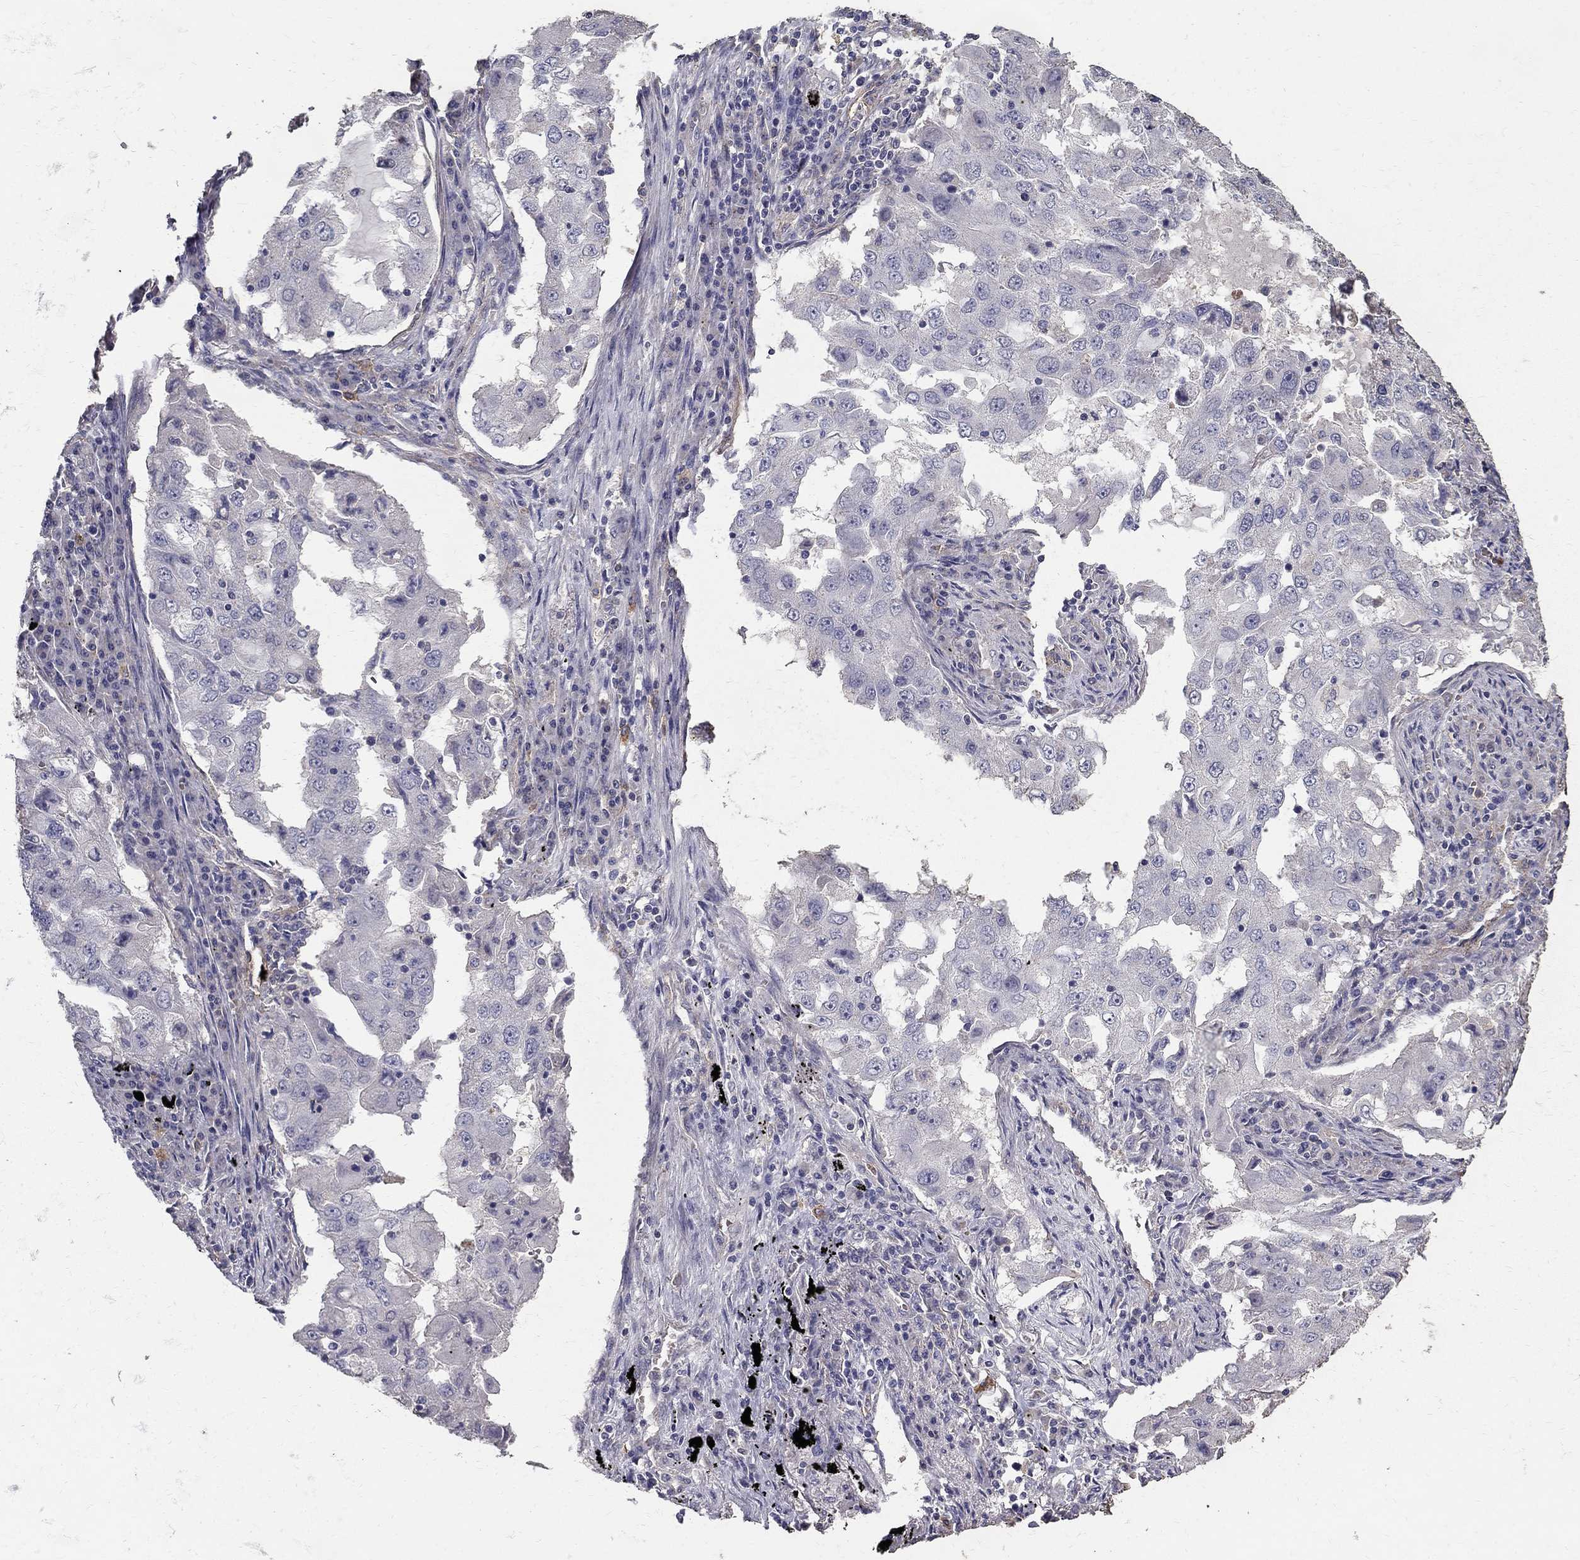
{"staining": {"intensity": "negative", "quantity": "none", "location": "none"}, "tissue": "lung cancer", "cell_type": "Tumor cells", "image_type": "cancer", "snomed": [{"axis": "morphology", "description": "Adenocarcinoma, NOS"}, {"axis": "topography", "description": "Lung"}], "caption": "Tumor cells show no significant protein positivity in lung cancer.", "gene": "MPP2", "patient": {"sex": "female", "age": 61}}